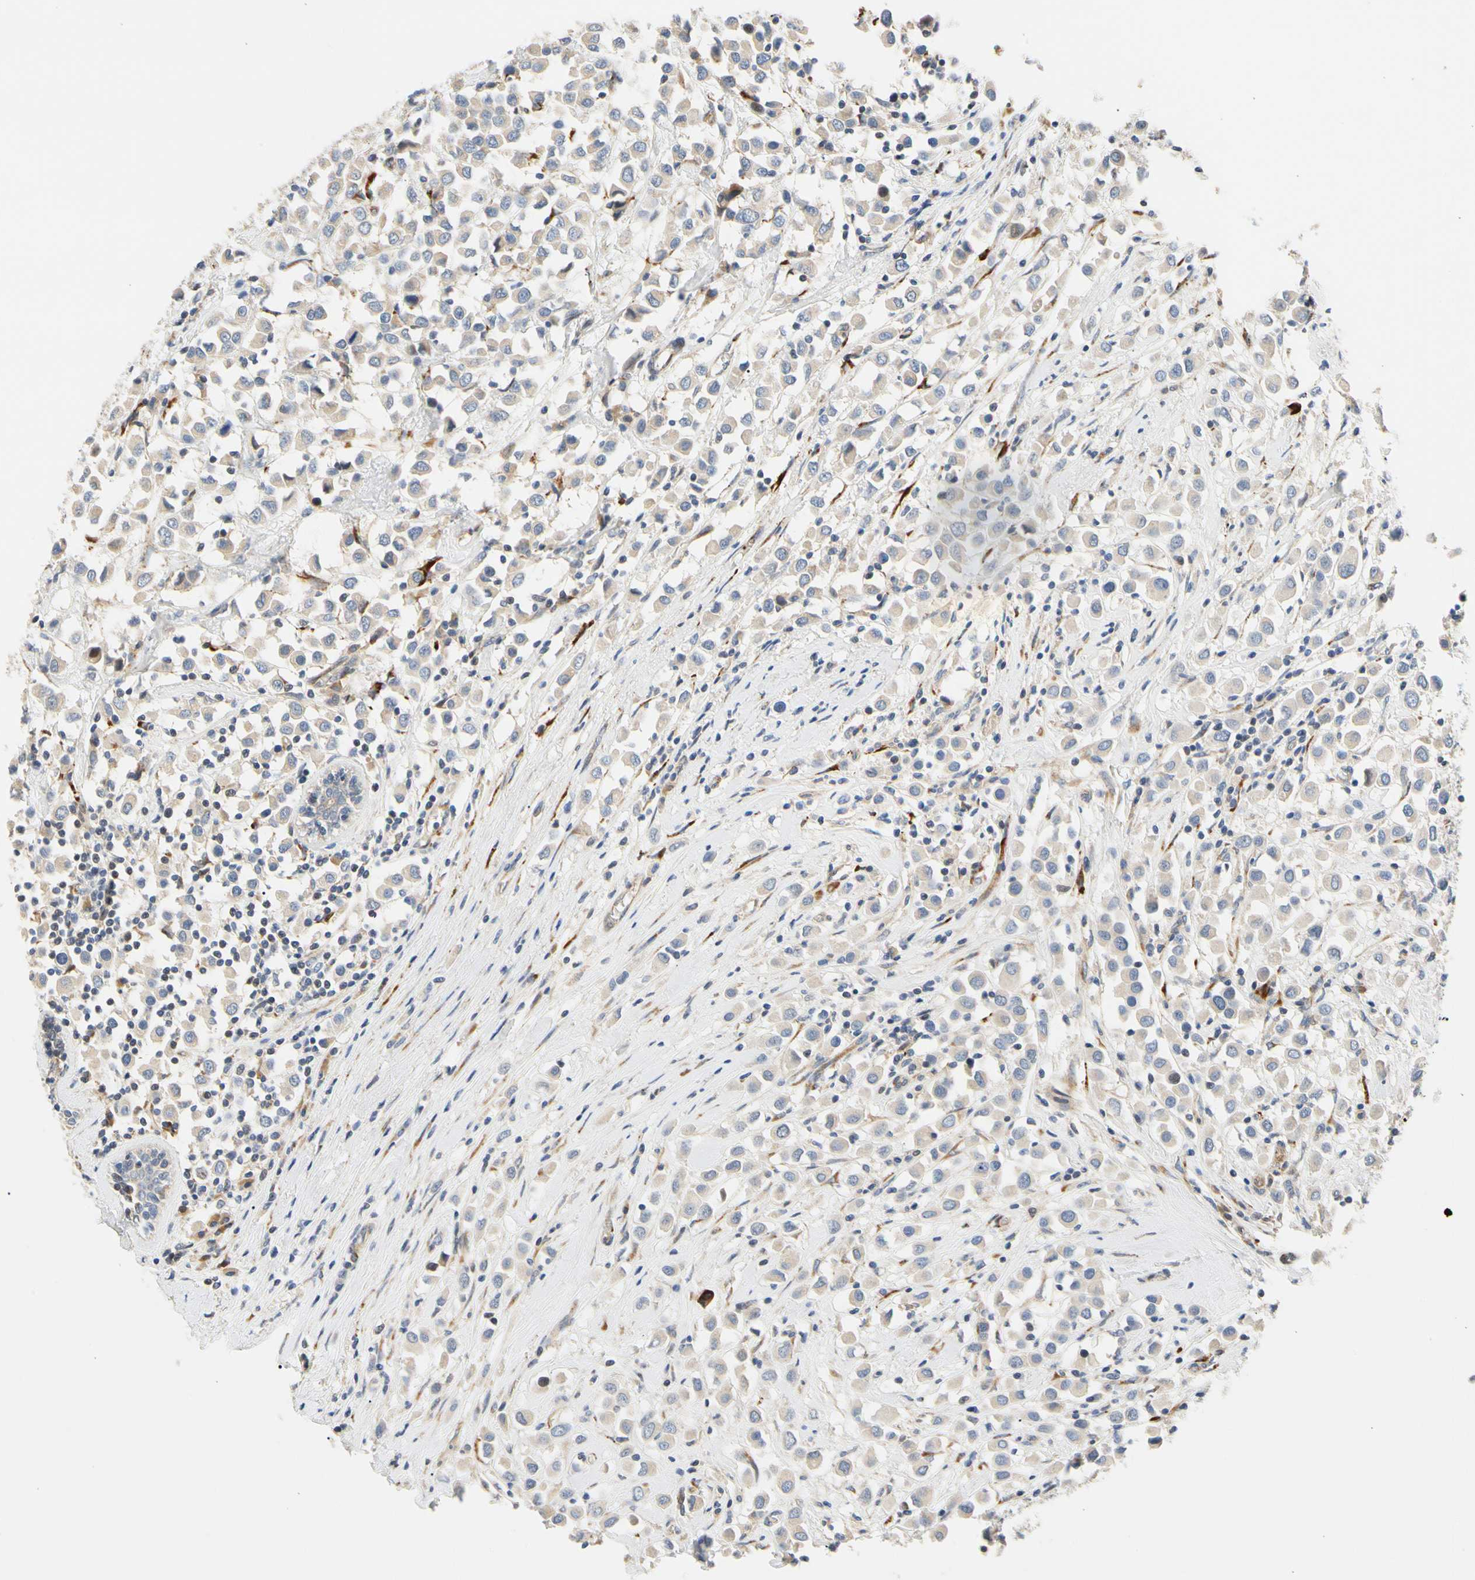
{"staining": {"intensity": "weak", "quantity": "<25%", "location": "cytoplasmic/membranous"}, "tissue": "breast cancer", "cell_type": "Tumor cells", "image_type": "cancer", "snomed": [{"axis": "morphology", "description": "Duct carcinoma"}, {"axis": "topography", "description": "Breast"}], "caption": "A high-resolution photomicrograph shows IHC staining of breast cancer, which reveals no significant expression in tumor cells.", "gene": "ZNF236", "patient": {"sex": "female", "age": 61}}